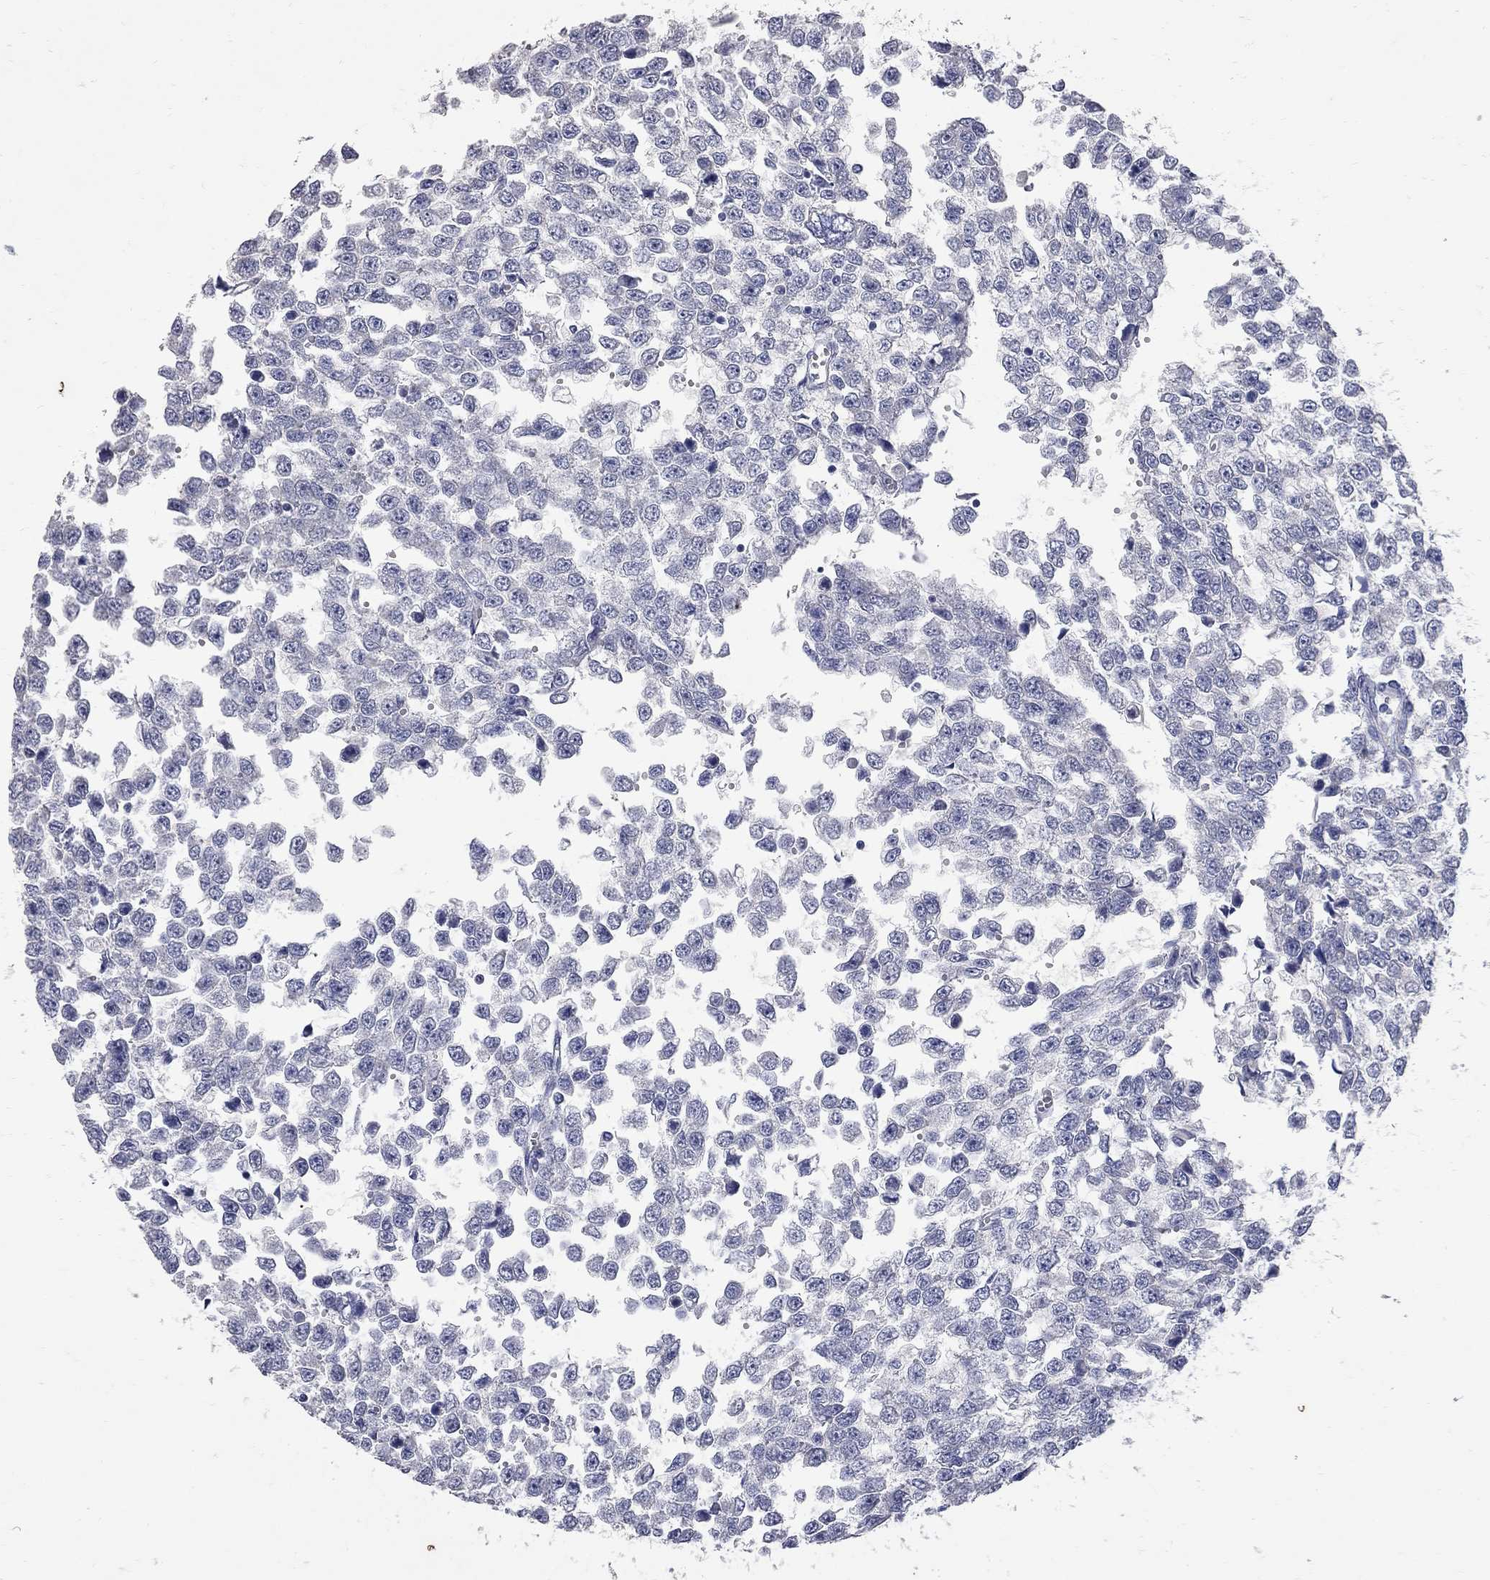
{"staining": {"intensity": "negative", "quantity": "none", "location": "none"}, "tissue": "testis cancer", "cell_type": "Tumor cells", "image_type": "cancer", "snomed": [{"axis": "morphology", "description": "Normal tissue, NOS"}, {"axis": "morphology", "description": "Seminoma, NOS"}, {"axis": "topography", "description": "Testis"}, {"axis": "topography", "description": "Epididymis"}], "caption": "Seminoma (testis) was stained to show a protein in brown. There is no significant expression in tumor cells.", "gene": "NOS2", "patient": {"sex": "male", "age": 34}}